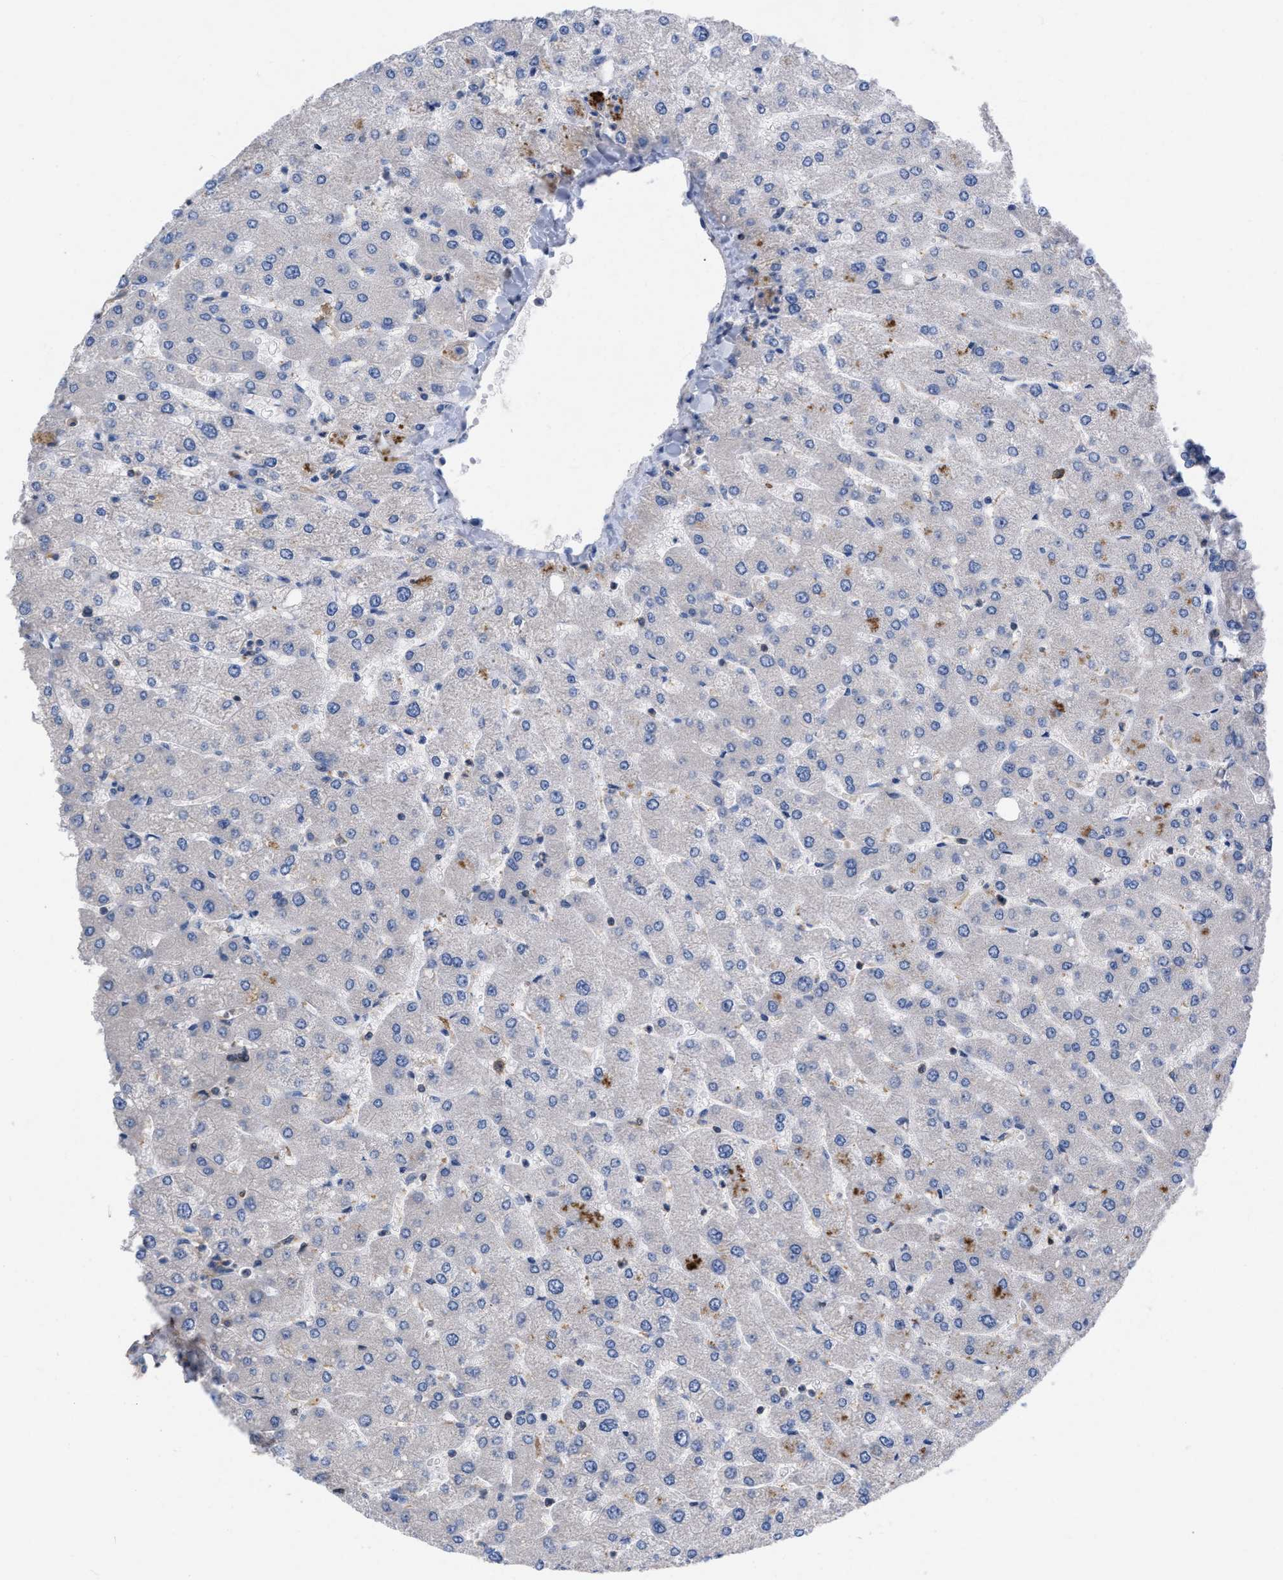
{"staining": {"intensity": "negative", "quantity": "none", "location": "none"}, "tissue": "liver", "cell_type": "Cholangiocytes", "image_type": "normal", "snomed": [{"axis": "morphology", "description": "Normal tissue, NOS"}, {"axis": "topography", "description": "Liver"}], "caption": "High magnification brightfield microscopy of benign liver stained with DAB (brown) and counterstained with hematoxylin (blue): cholangiocytes show no significant staining.", "gene": "TMEM131", "patient": {"sex": "male", "age": 55}}